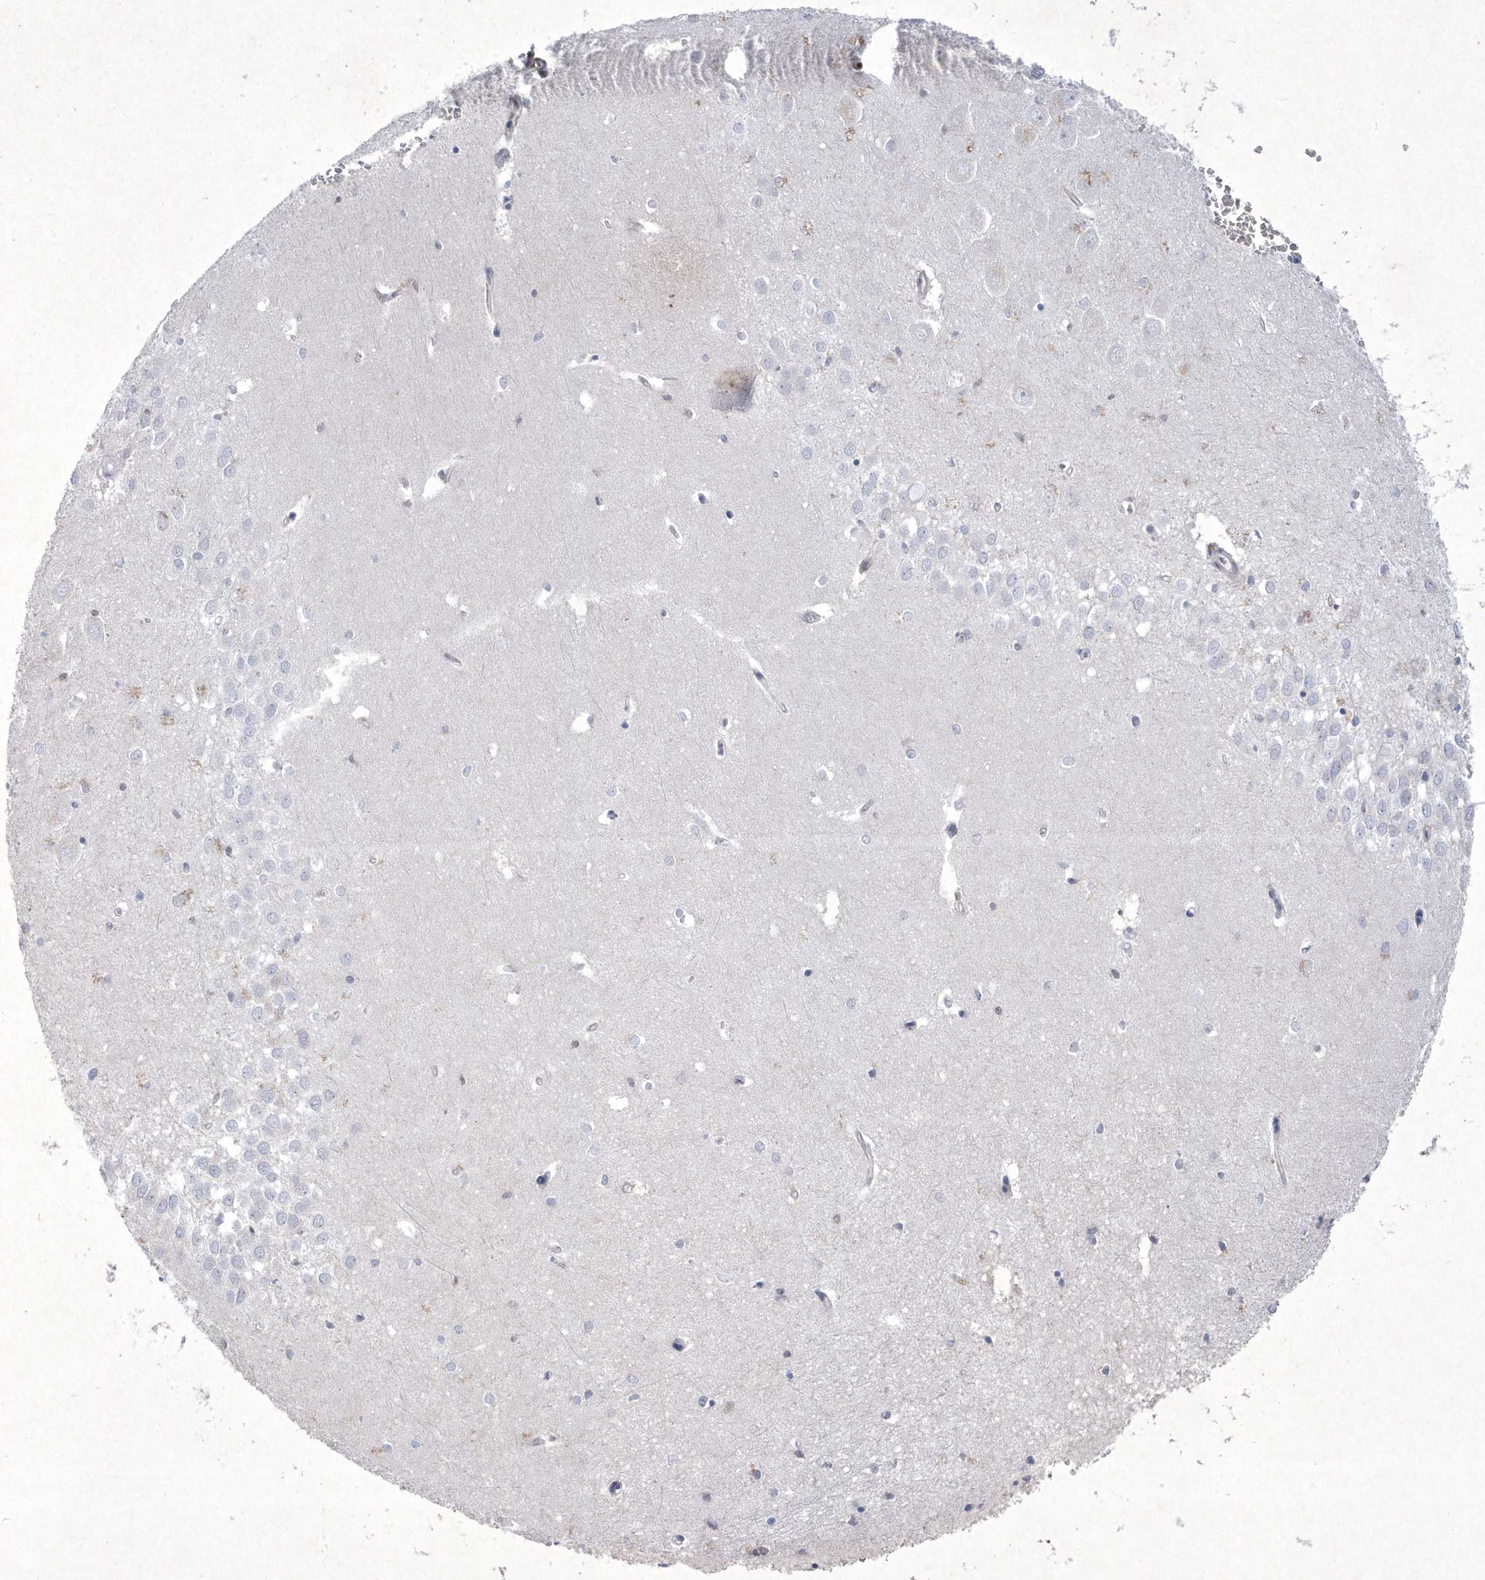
{"staining": {"intensity": "negative", "quantity": "none", "location": "none"}, "tissue": "hippocampus", "cell_type": "Glial cells", "image_type": "normal", "snomed": [{"axis": "morphology", "description": "Normal tissue, NOS"}, {"axis": "topography", "description": "Hippocampus"}], "caption": "A micrograph of human hippocampus is negative for staining in glial cells. The staining was performed using DAB to visualize the protein expression in brown, while the nuclei were stained in blue with hematoxylin (Magnification: 20x).", "gene": "BHLHA15", "patient": {"sex": "female", "age": 64}}